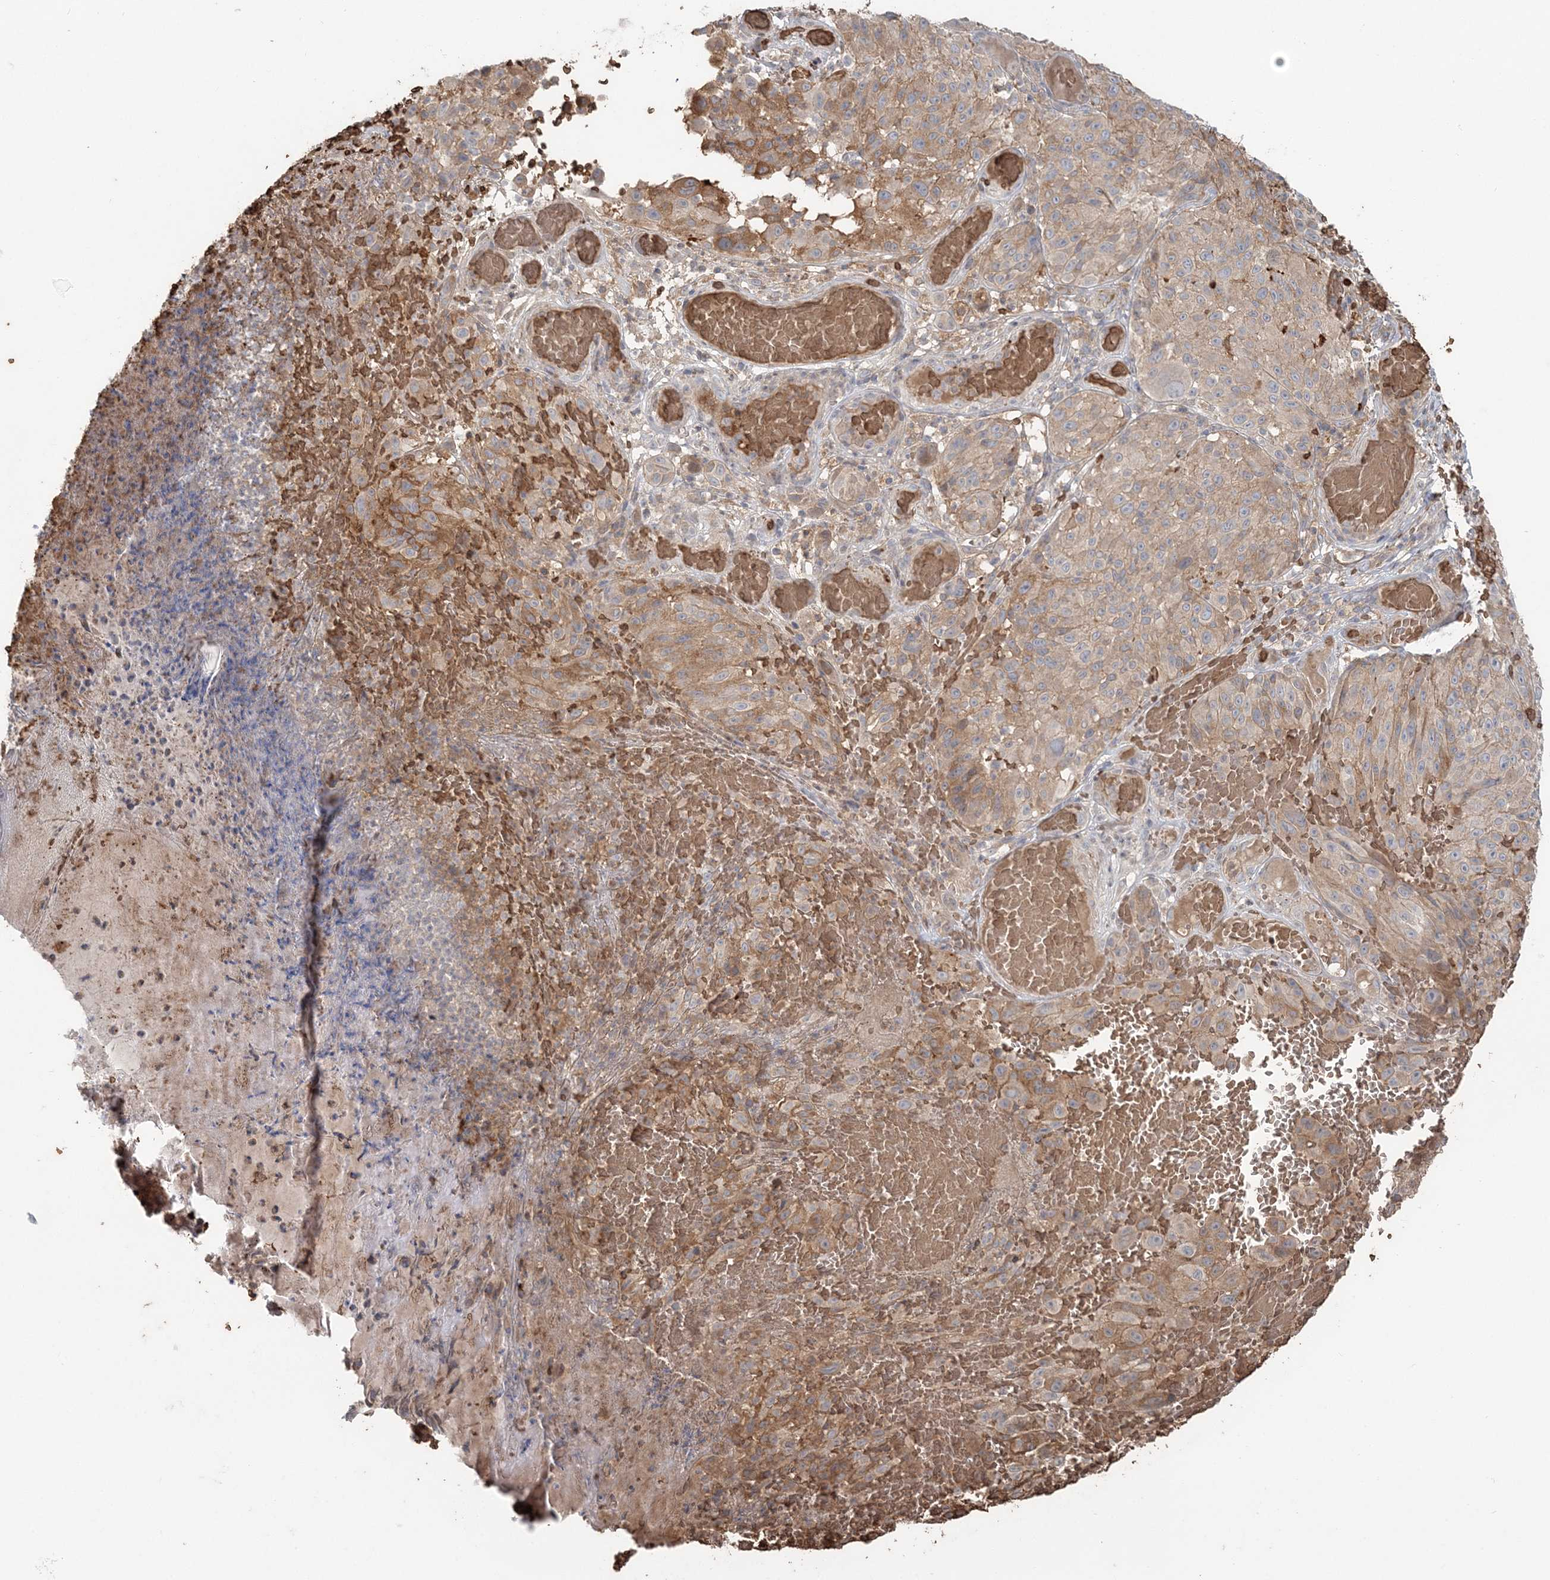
{"staining": {"intensity": "moderate", "quantity": "25%-75%", "location": "cytoplasmic/membranous"}, "tissue": "melanoma", "cell_type": "Tumor cells", "image_type": "cancer", "snomed": [{"axis": "morphology", "description": "Malignant melanoma, NOS"}, {"axis": "topography", "description": "Skin"}], "caption": "Protein analysis of melanoma tissue demonstrates moderate cytoplasmic/membranous staining in approximately 25%-75% of tumor cells.", "gene": "SERINC1", "patient": {"sex": "male", "age": 83}}